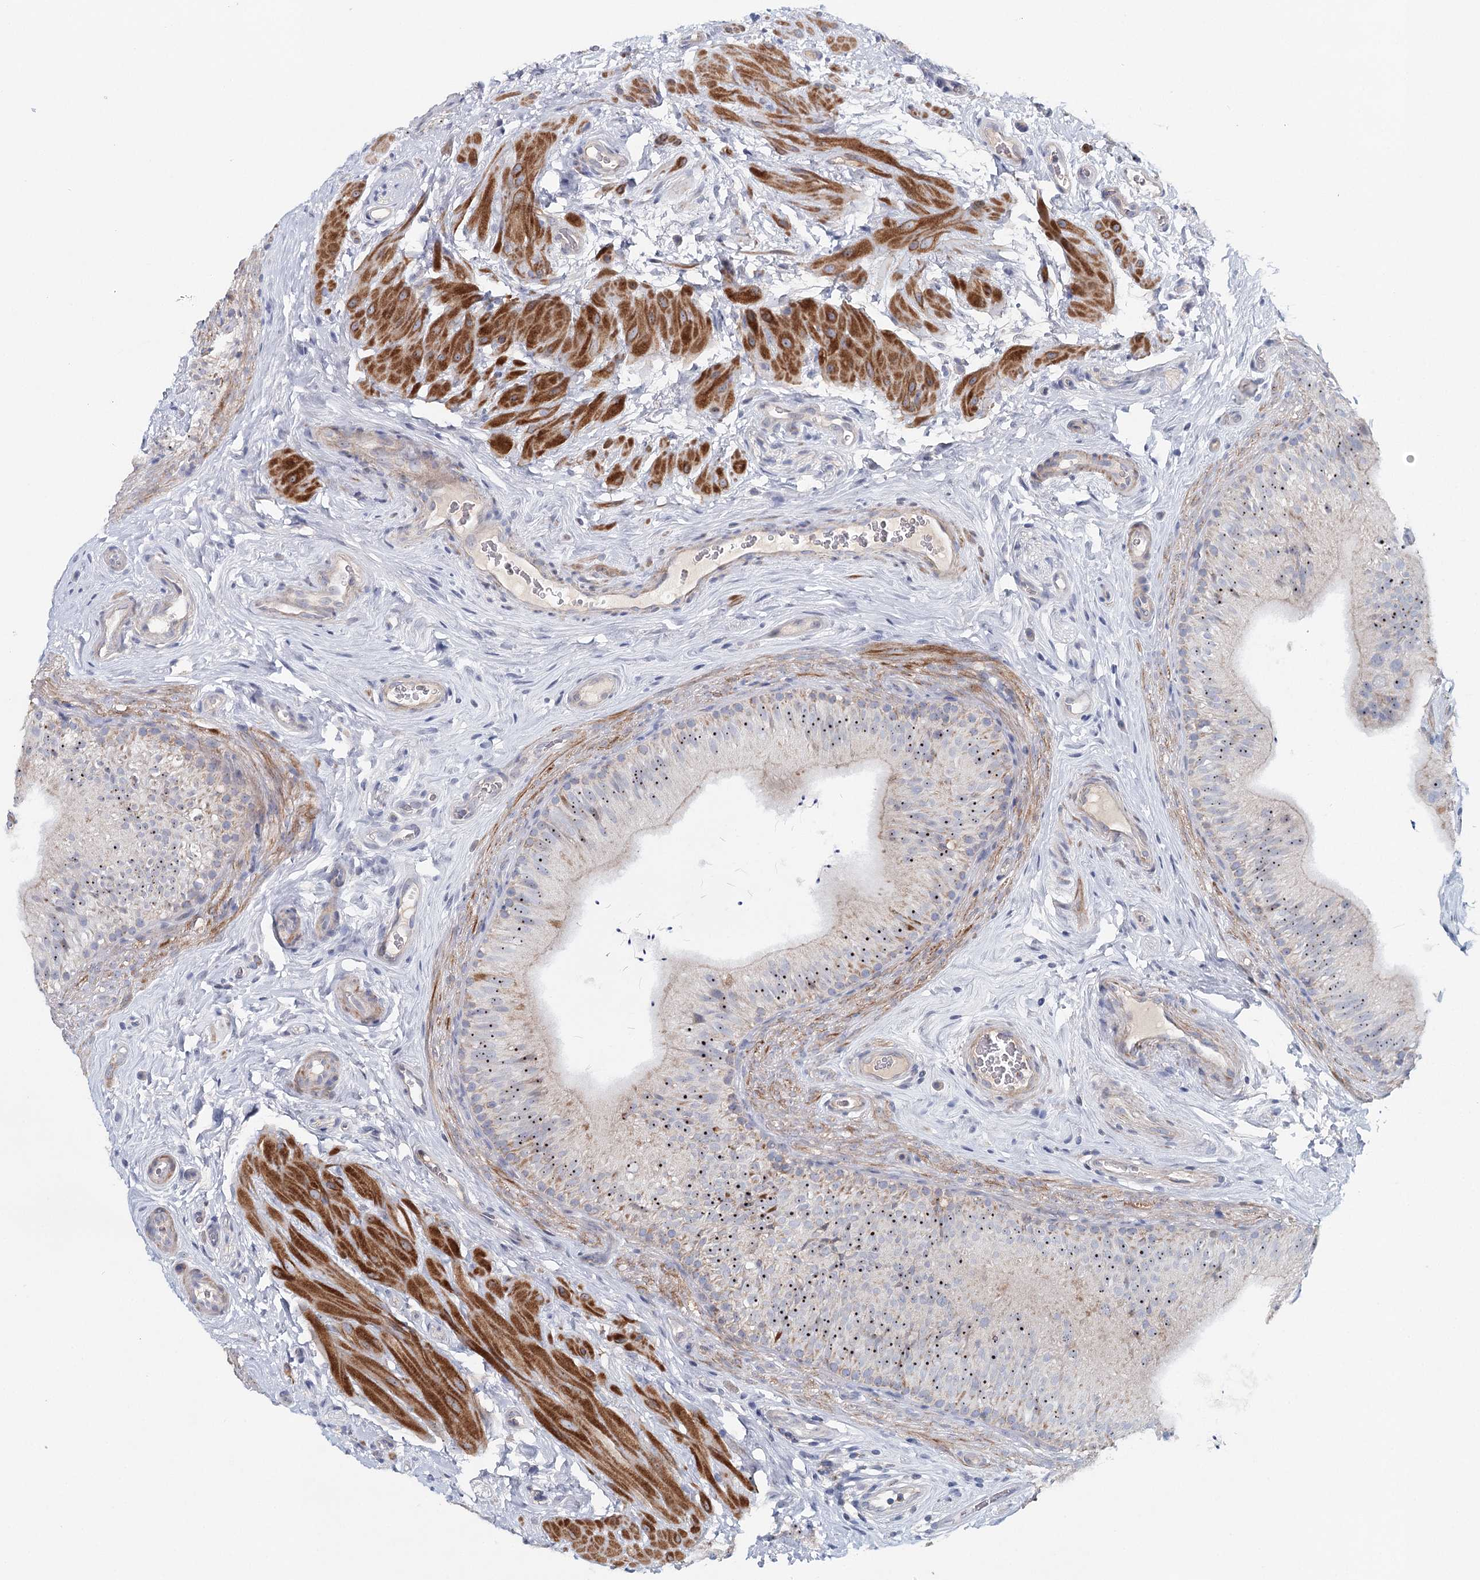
{"staining": {"intensity": "moderate", "quantity": "<25%", "location": "nuclear"}, "tissue": "epididymis", "cell_type": "Glandular cells", "image_type": "normal", "snomed": [{"axis": "morphology", "description": "Normal tissue, NOS"}, {"axis": "topography", "description": "Epididymis"}], "caption": "This is a micrograph of IHC staining of normal epididymis, which shows moderate staining in the nuclear of glandular cells.", "gene": "RBM43", "patient": {"sex": "male", "age": 46}}